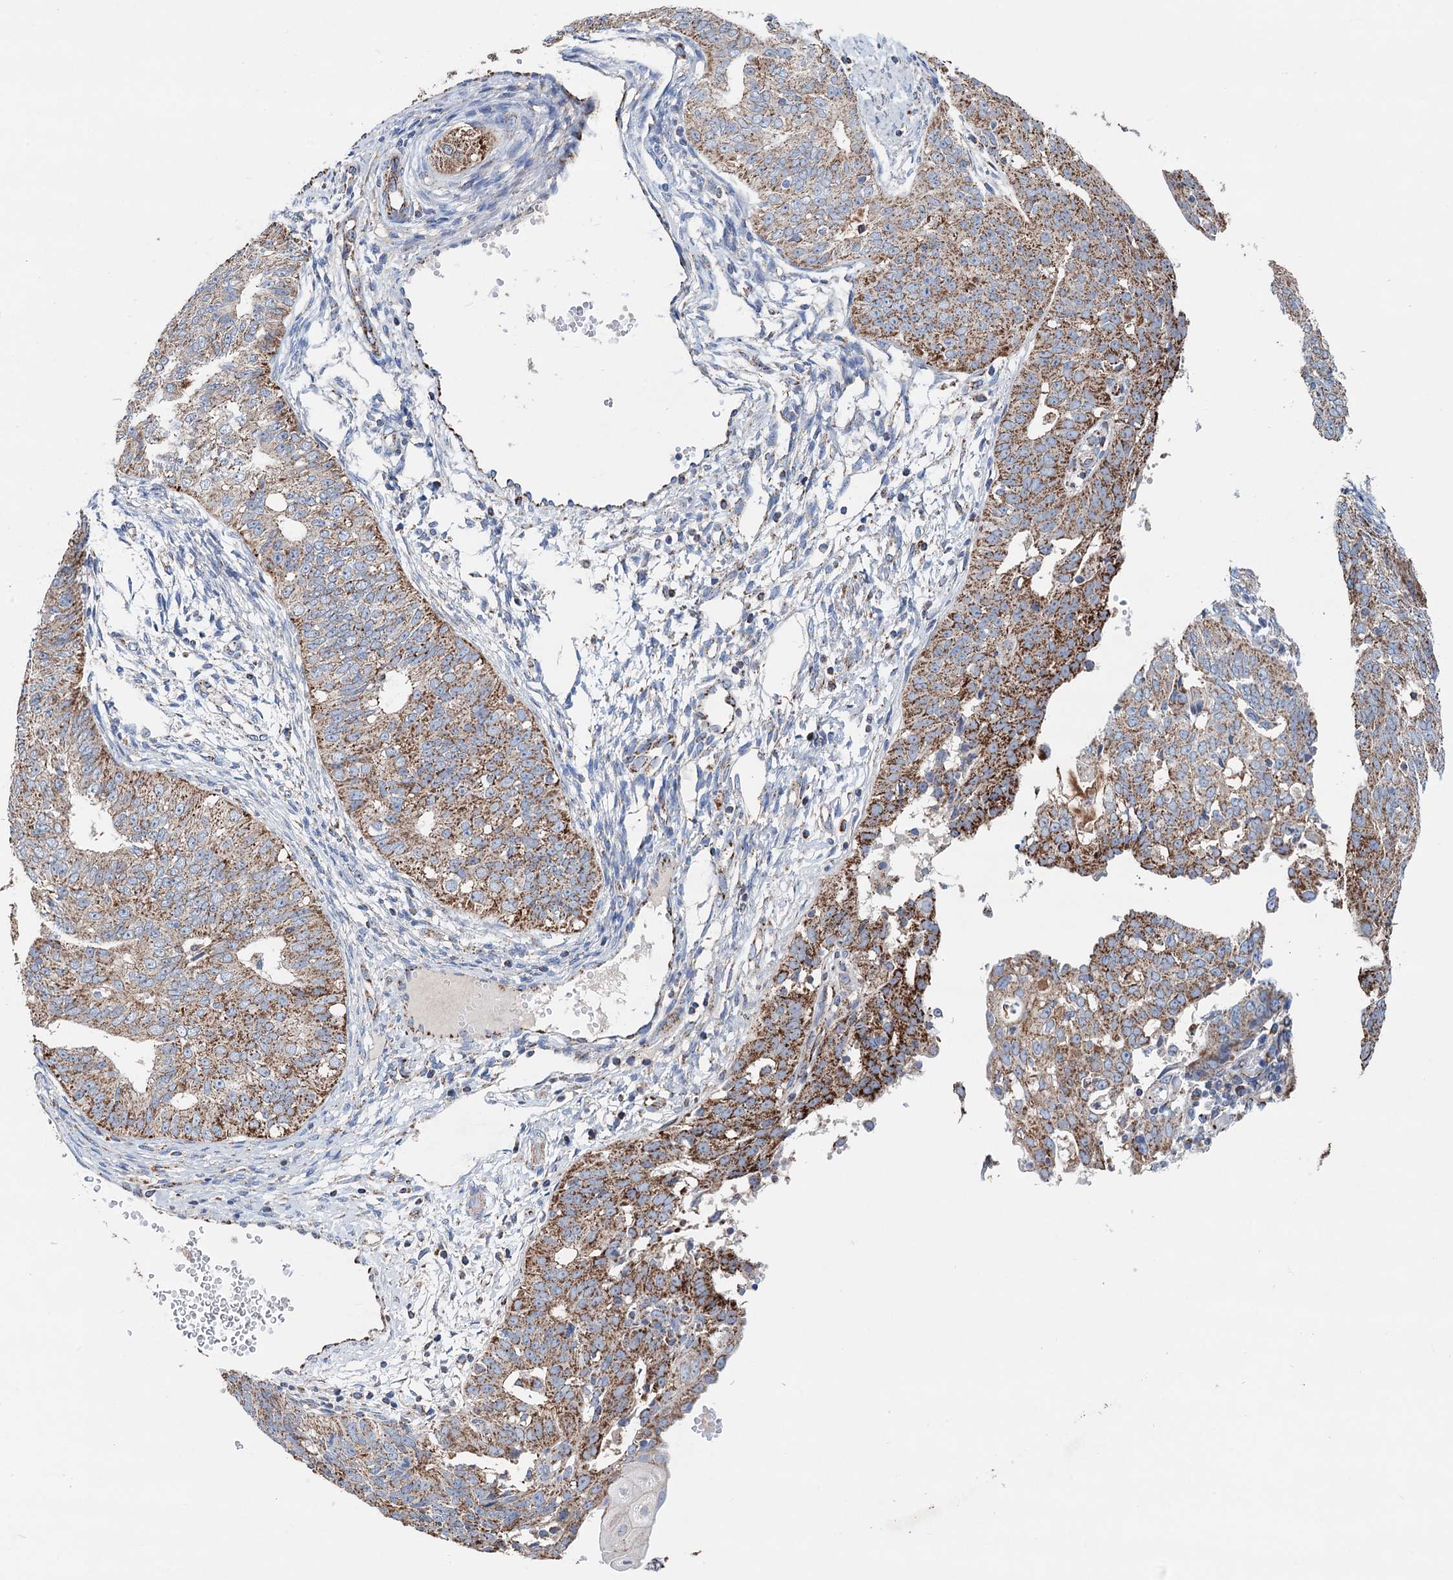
{"staining": {"intensity": "moderate", "quantity": ">75%", "location": "cytoplasmic/membranous"}, "tissue": "endometrial cancer", "cell_type": "Tumor cells", "image_type": "cancer", "snomed": [{"axis": "morphology", "description": "Adenocarcinoma, NOS"}, {"axis": "topography", "description": "Endometrium"}], "caption": "Immunohistochemical staining of human endometrial cancer shows moderate cytoplasmic/membranous protein positivity in approximately >75% of tumor cells.", "gene": "DGLUCY", "patient": {"sex": "female", "age": 32}}